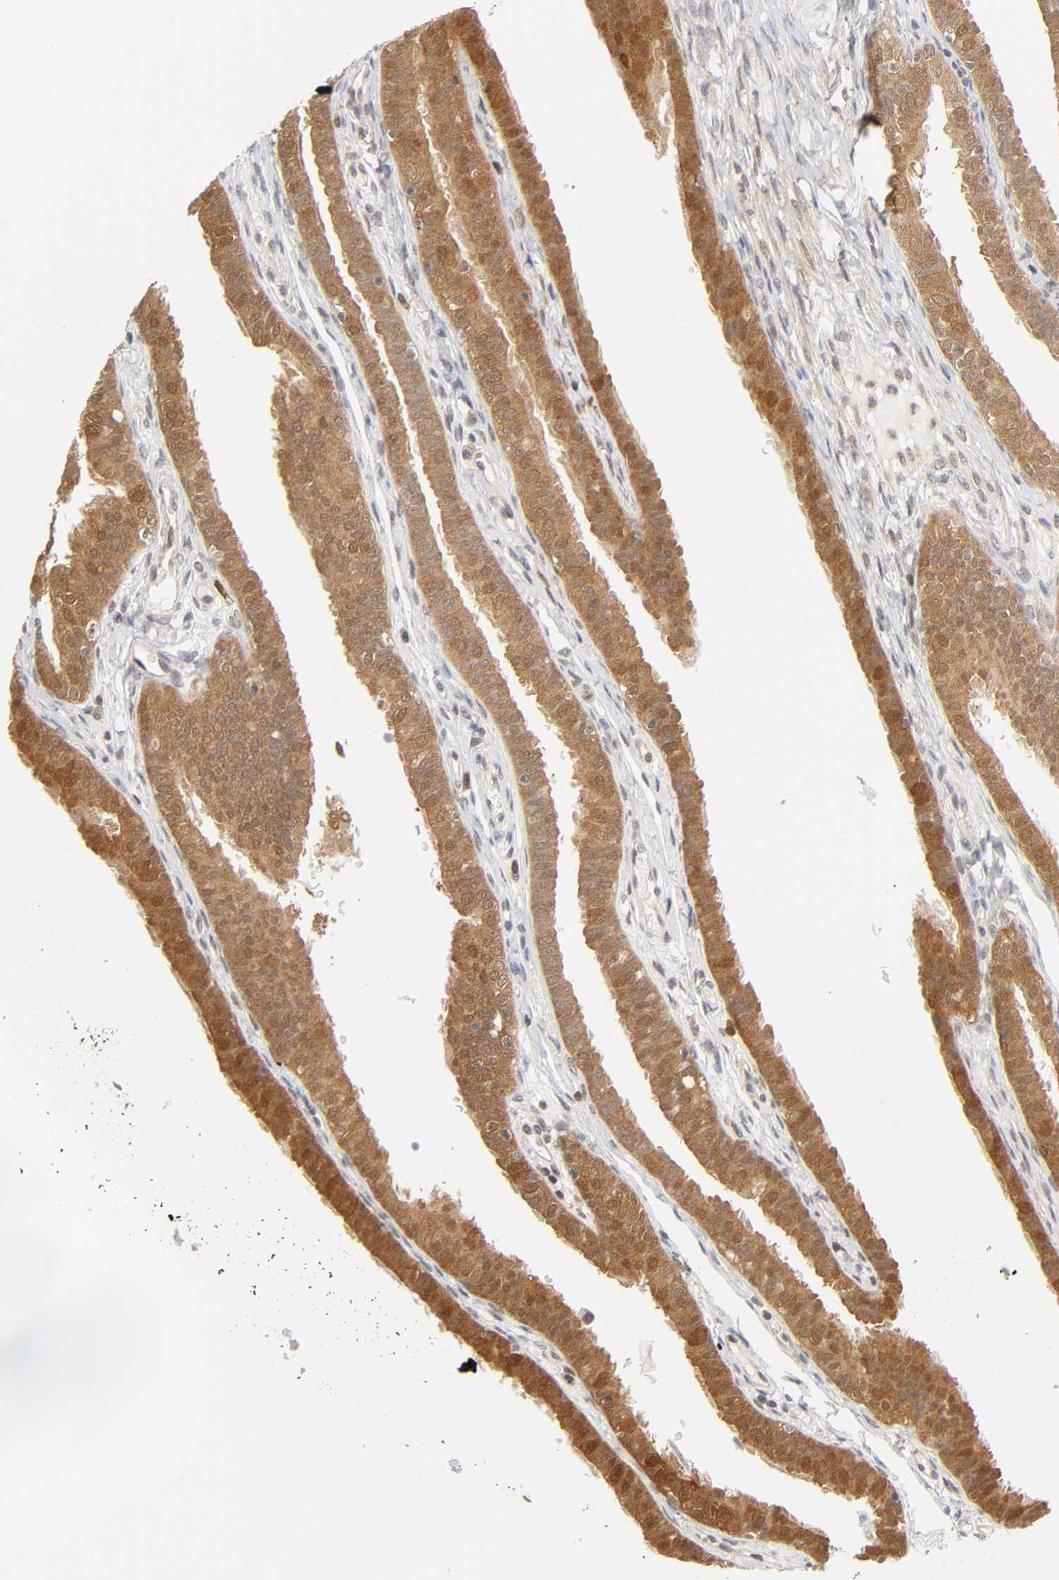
{"staining": {"intensity": "strong", "quantity": ">75%", "location": "cytoplasmic/membranous"}, "tissue": "fallopian tube", "cell_type": "Glandular cells", "image_type": "normal", "snomed": [{"axis": "morphology", "description": "Normal tissue, NOS"}, {"axis": "morphology", "description": "Dermoid, NOS"}, {"axis": "topography", "description": "Fallopian tube"}], "caption": "Benign fallopian tube displays strong cytoplasmic/membranous expression in about >75% of glandular cells.", "gene": "DFFB", "patient": {"sex": "female", "age": 33}}